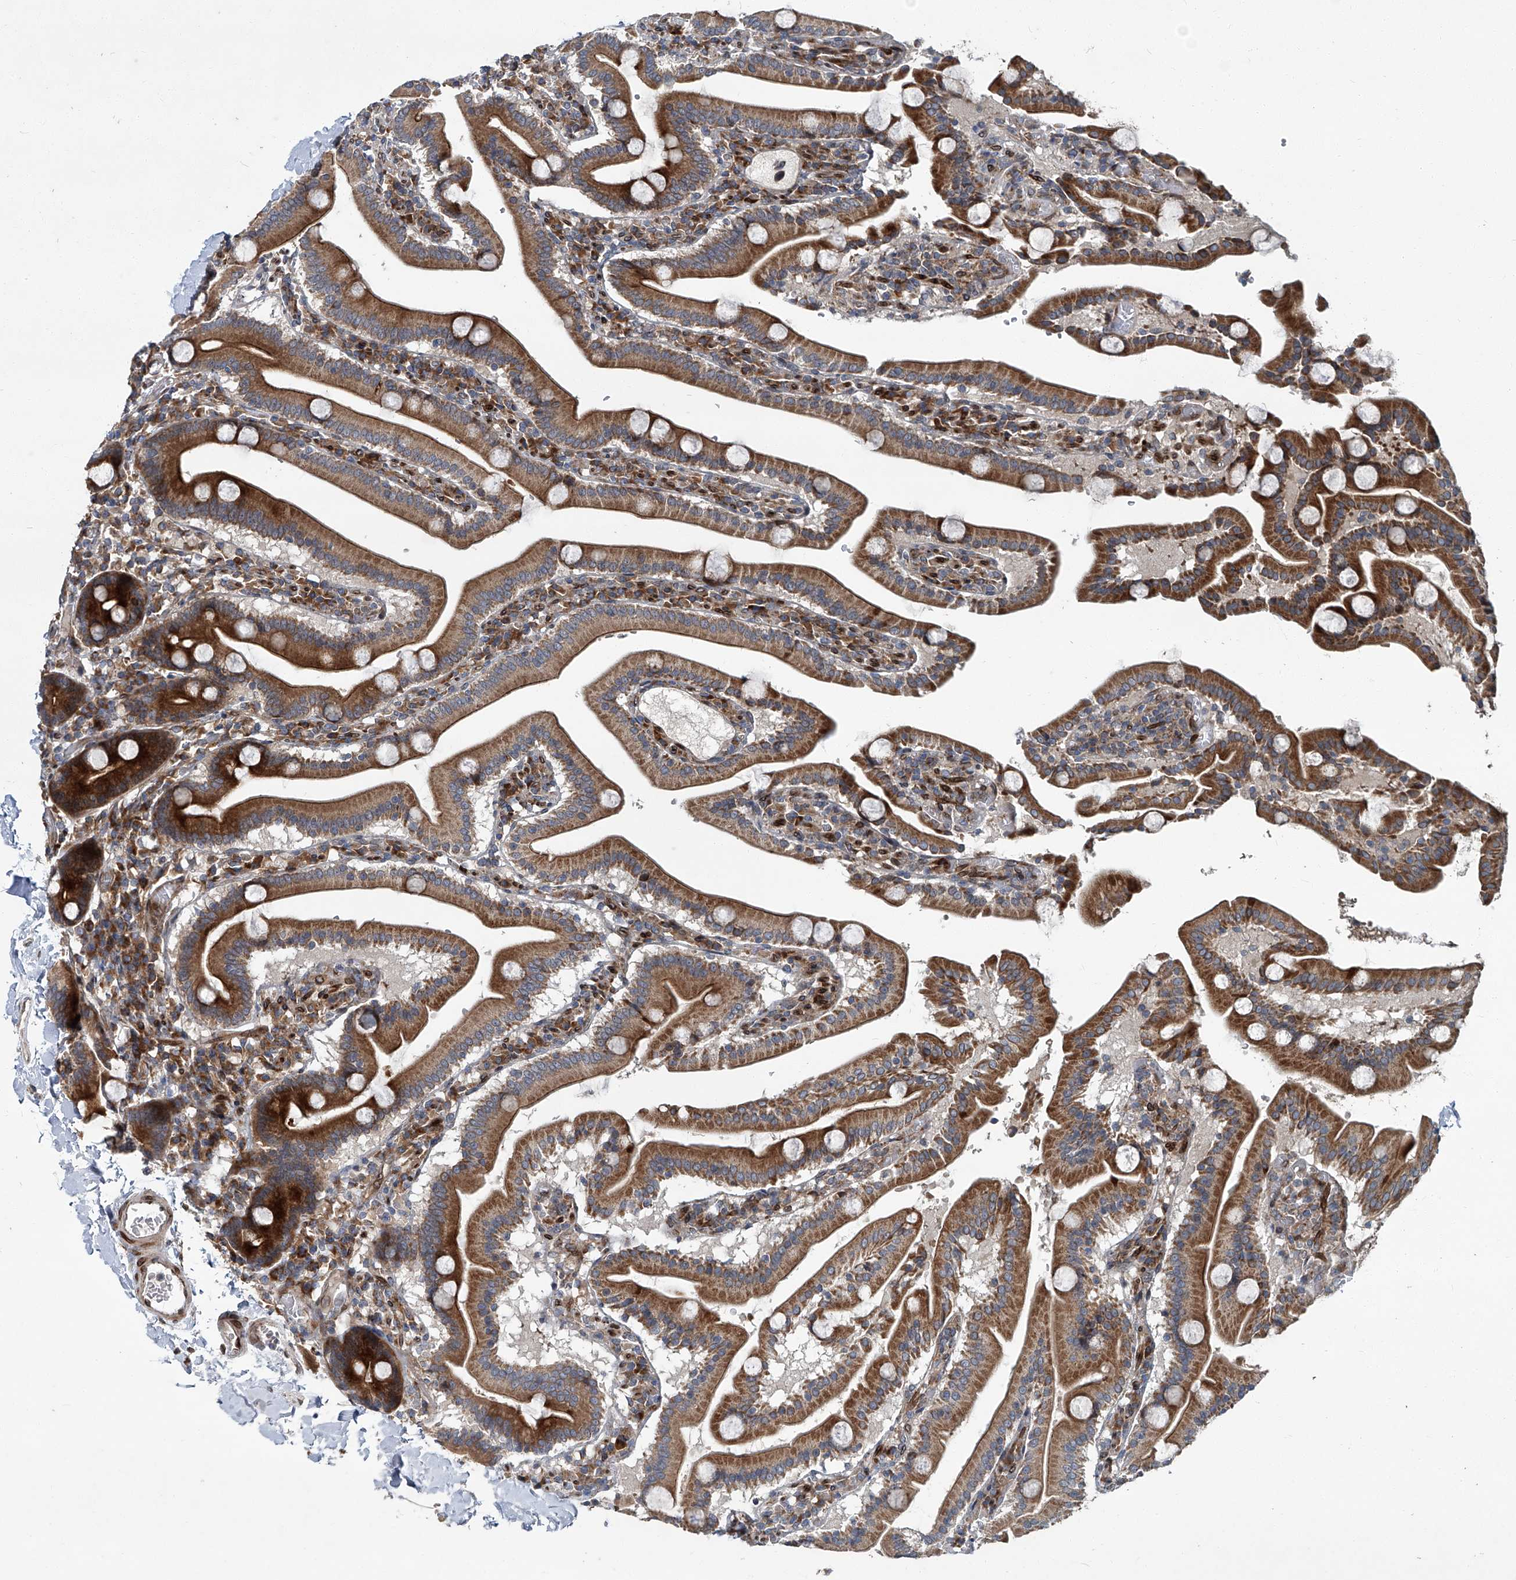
{"staining": {"intensity": "strong", "quantity": ">75%", "location": "cytoplasmic/membranous"}, "tissue": "duodenum", "cell_type": "Glandular cells", "image_type": "normal", "snomed": [{"axis": "morphology", "description": "Normal tissue, NOS"}, {"axis": "topography", "description": "Duodenum"}], "caption": "Immunohistochemical staining of unremarkable duodenum shows high levels of strong cytoplasmic/membranous expression in approximately >75% of glandular cells. Immunohistochemistry stains the protein of interest in brown and the nuclei are stained blue.", "gene": "GPR132", "patient": {"sex": "male", "age": 55}}